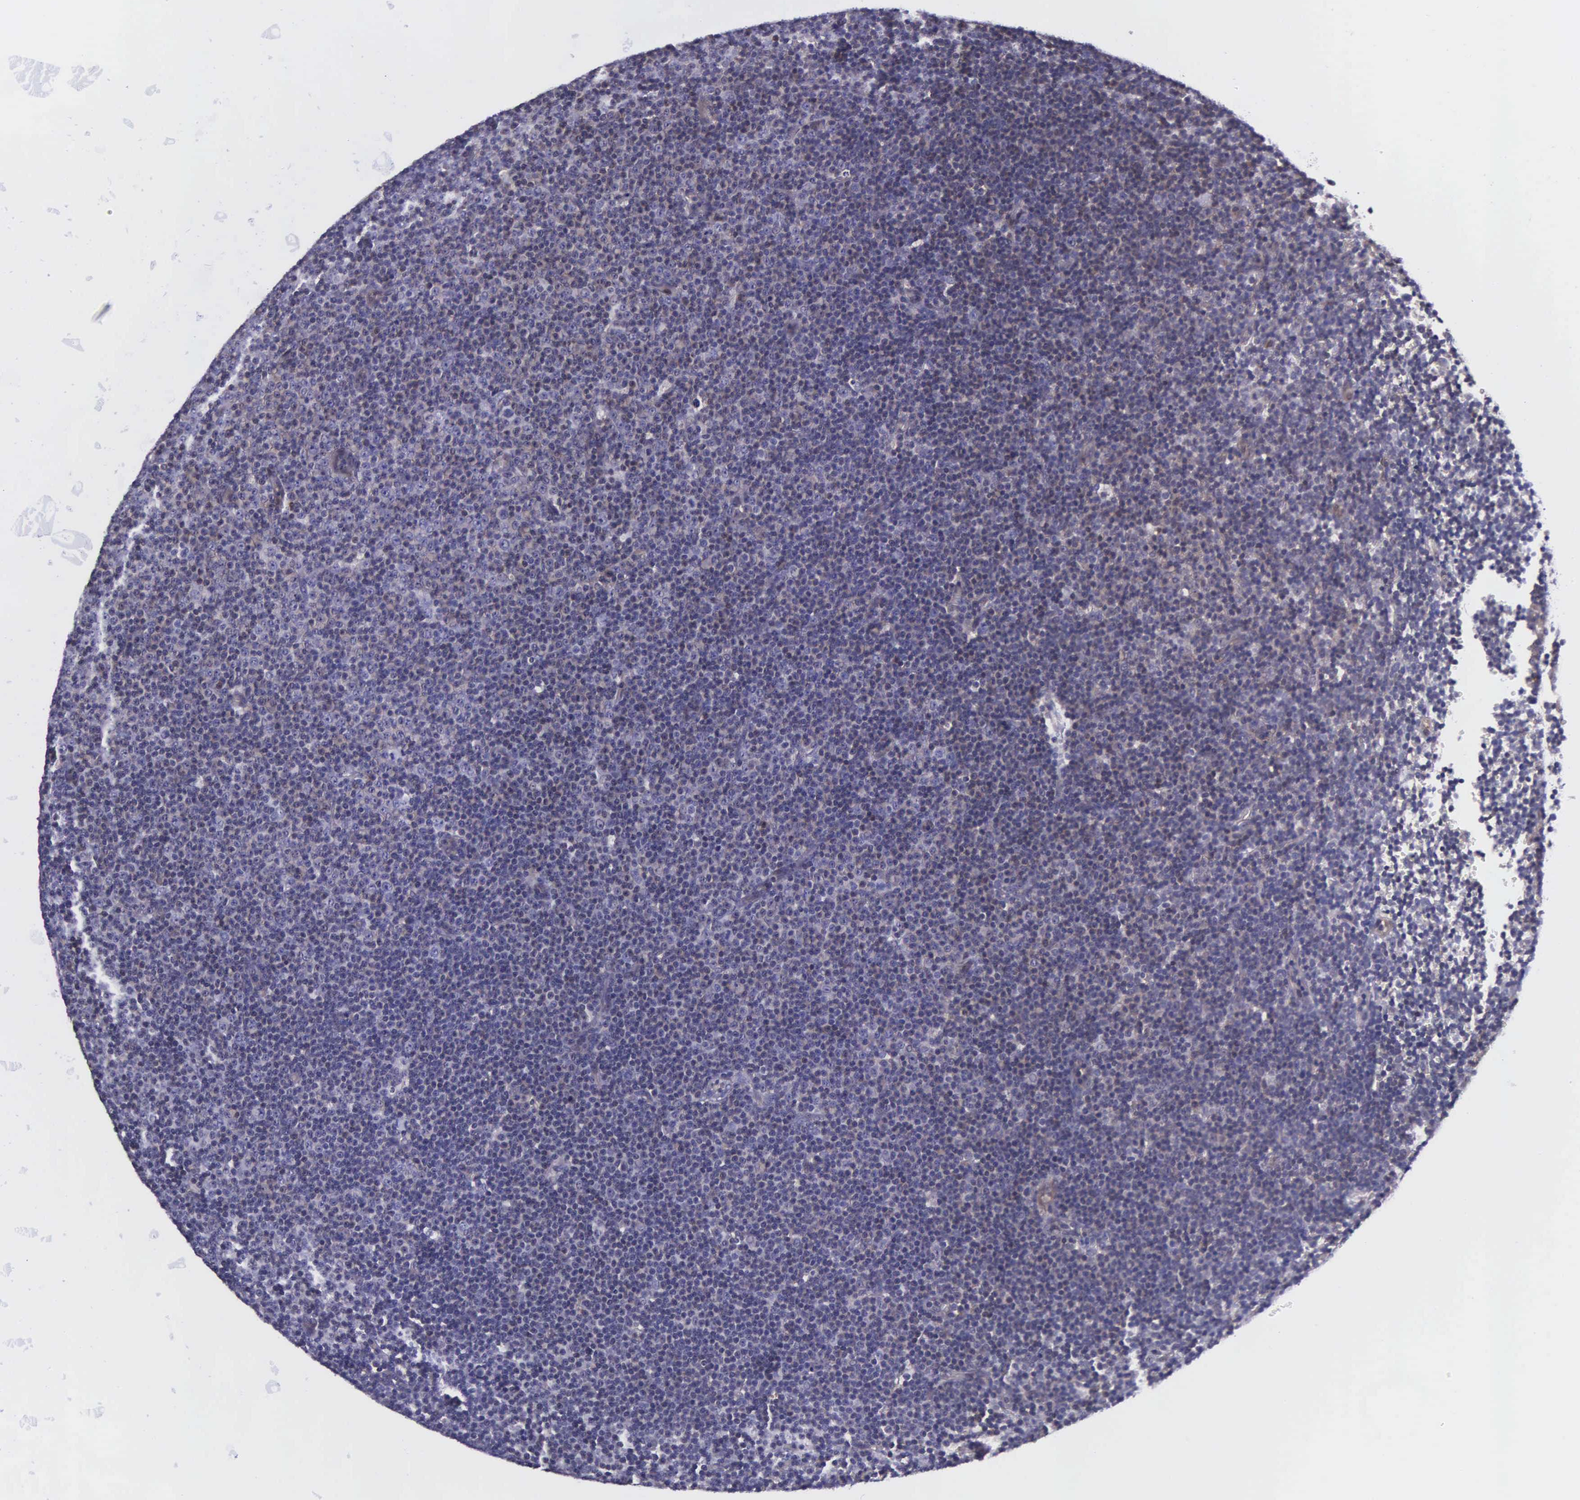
{"staining": {"intensity": "weak", "quantity": "25%-75%", "location": "cytoplasmic/membranous"}, "tissue": "lymphoma", "cell_type": "Tumor cells", "image_type": "cancer", "snomed": [{"axis": "morphology", "description": "Malignant lymphoma, non-Hodgkin's type, Low grade"}, {"axis": "topography", "description": "Lymph node"}], "caption": "There is low levels of weak cytoplasmic/membranous positivity in tumor cells of lymphoma, as demonstrated by immunohistochemical staining (brown color).", "gene": "GMPR2", "patient": {"sex": "male", "age": 57}}